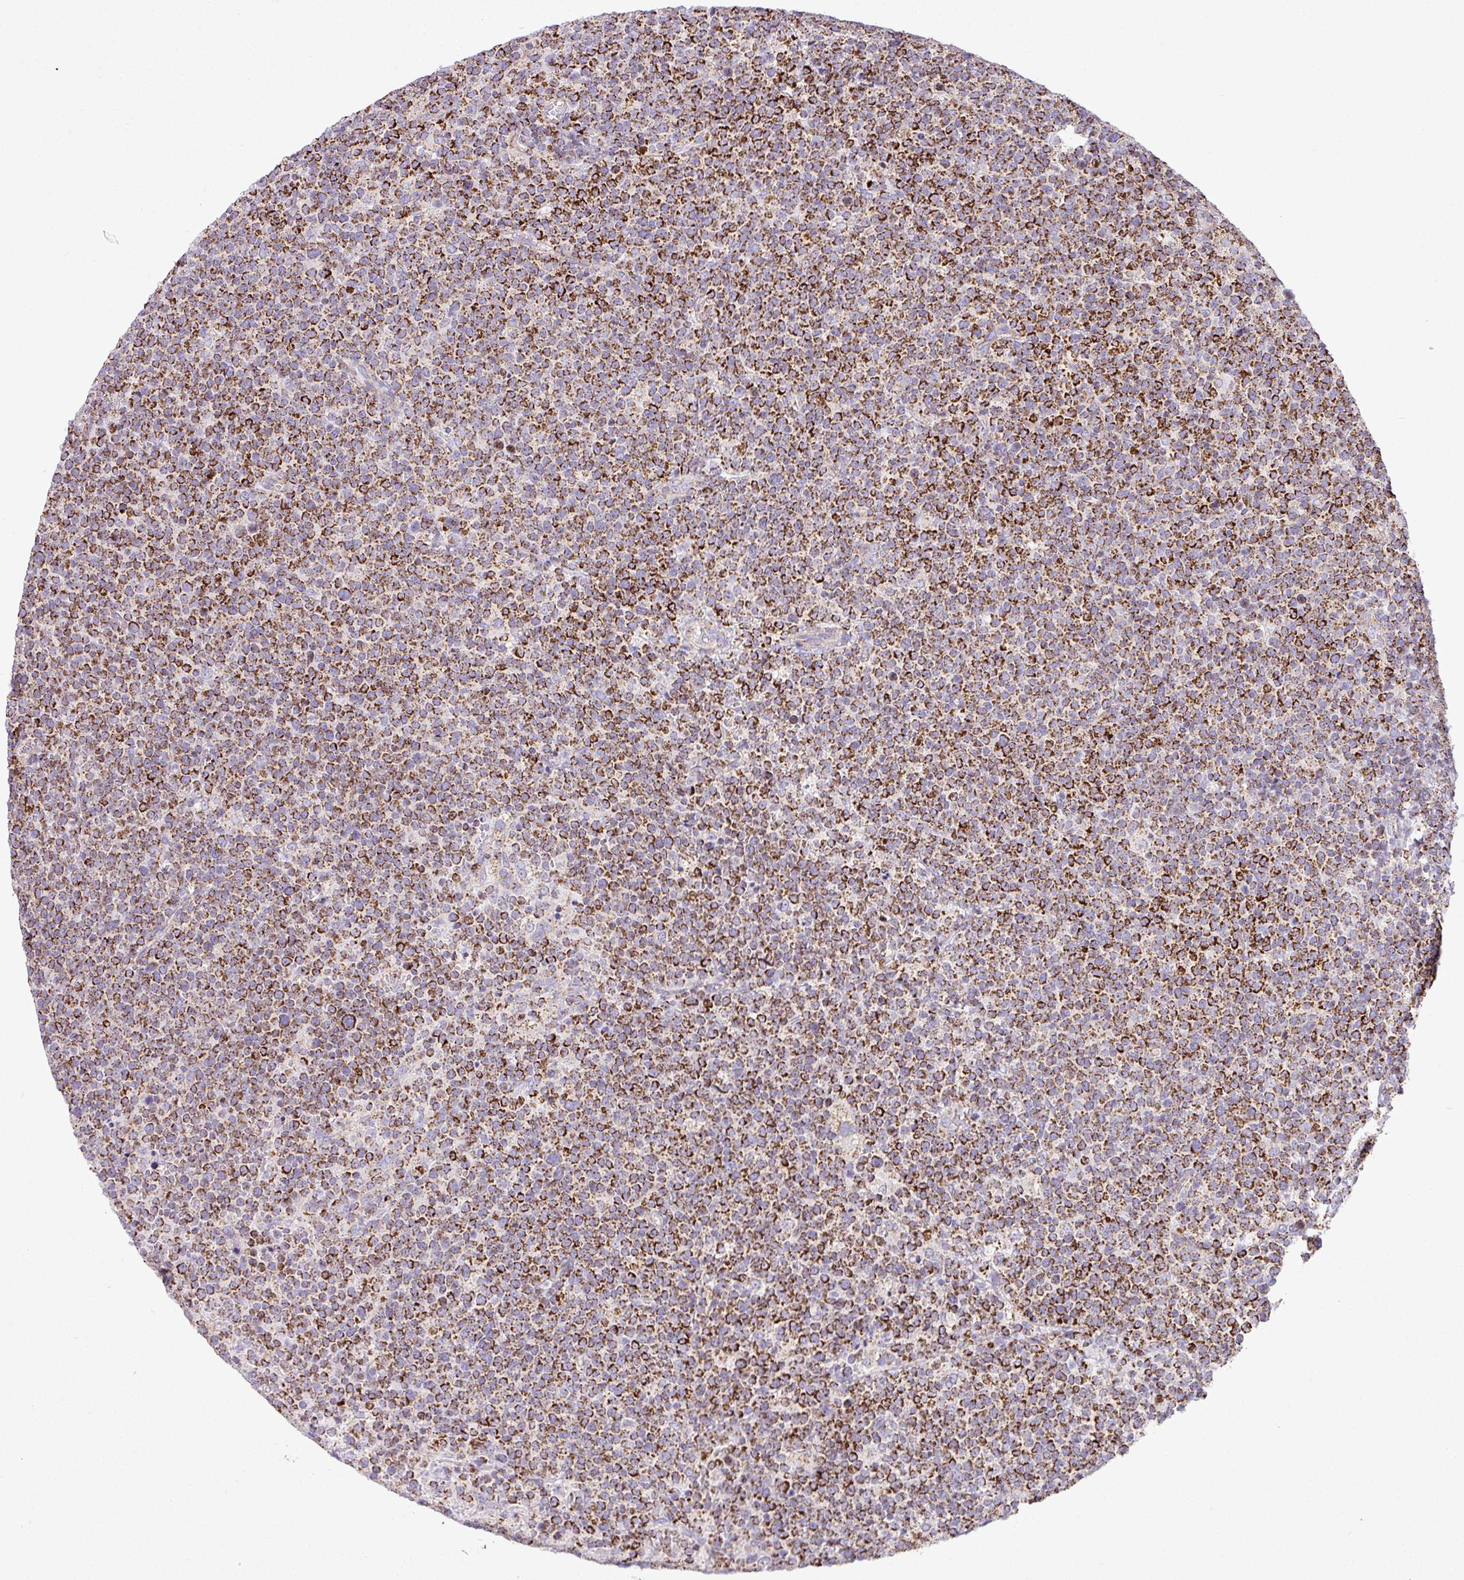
{"staining": {"intensity": "strong", "quantity": ">75%", "location": "cytoplasmic/membranous"}, "tissue": "lymphoma", "cell_type": "Tumor cells", "image_type": "cancer", "snomed": [{"axis": "morphology", "description": "Malignant lymphoma, non-Hodgkin's type, High grade"}, {"axis": "topography", "description": "Lymph node"}], "caption": "Protein expression by IHC shows strong cytoplasmic/membranous staining in approximately >75% of tumor cells in lymphoma.", "gene": "ZNF81", "patient": {"sex": "male", "age": 61}}